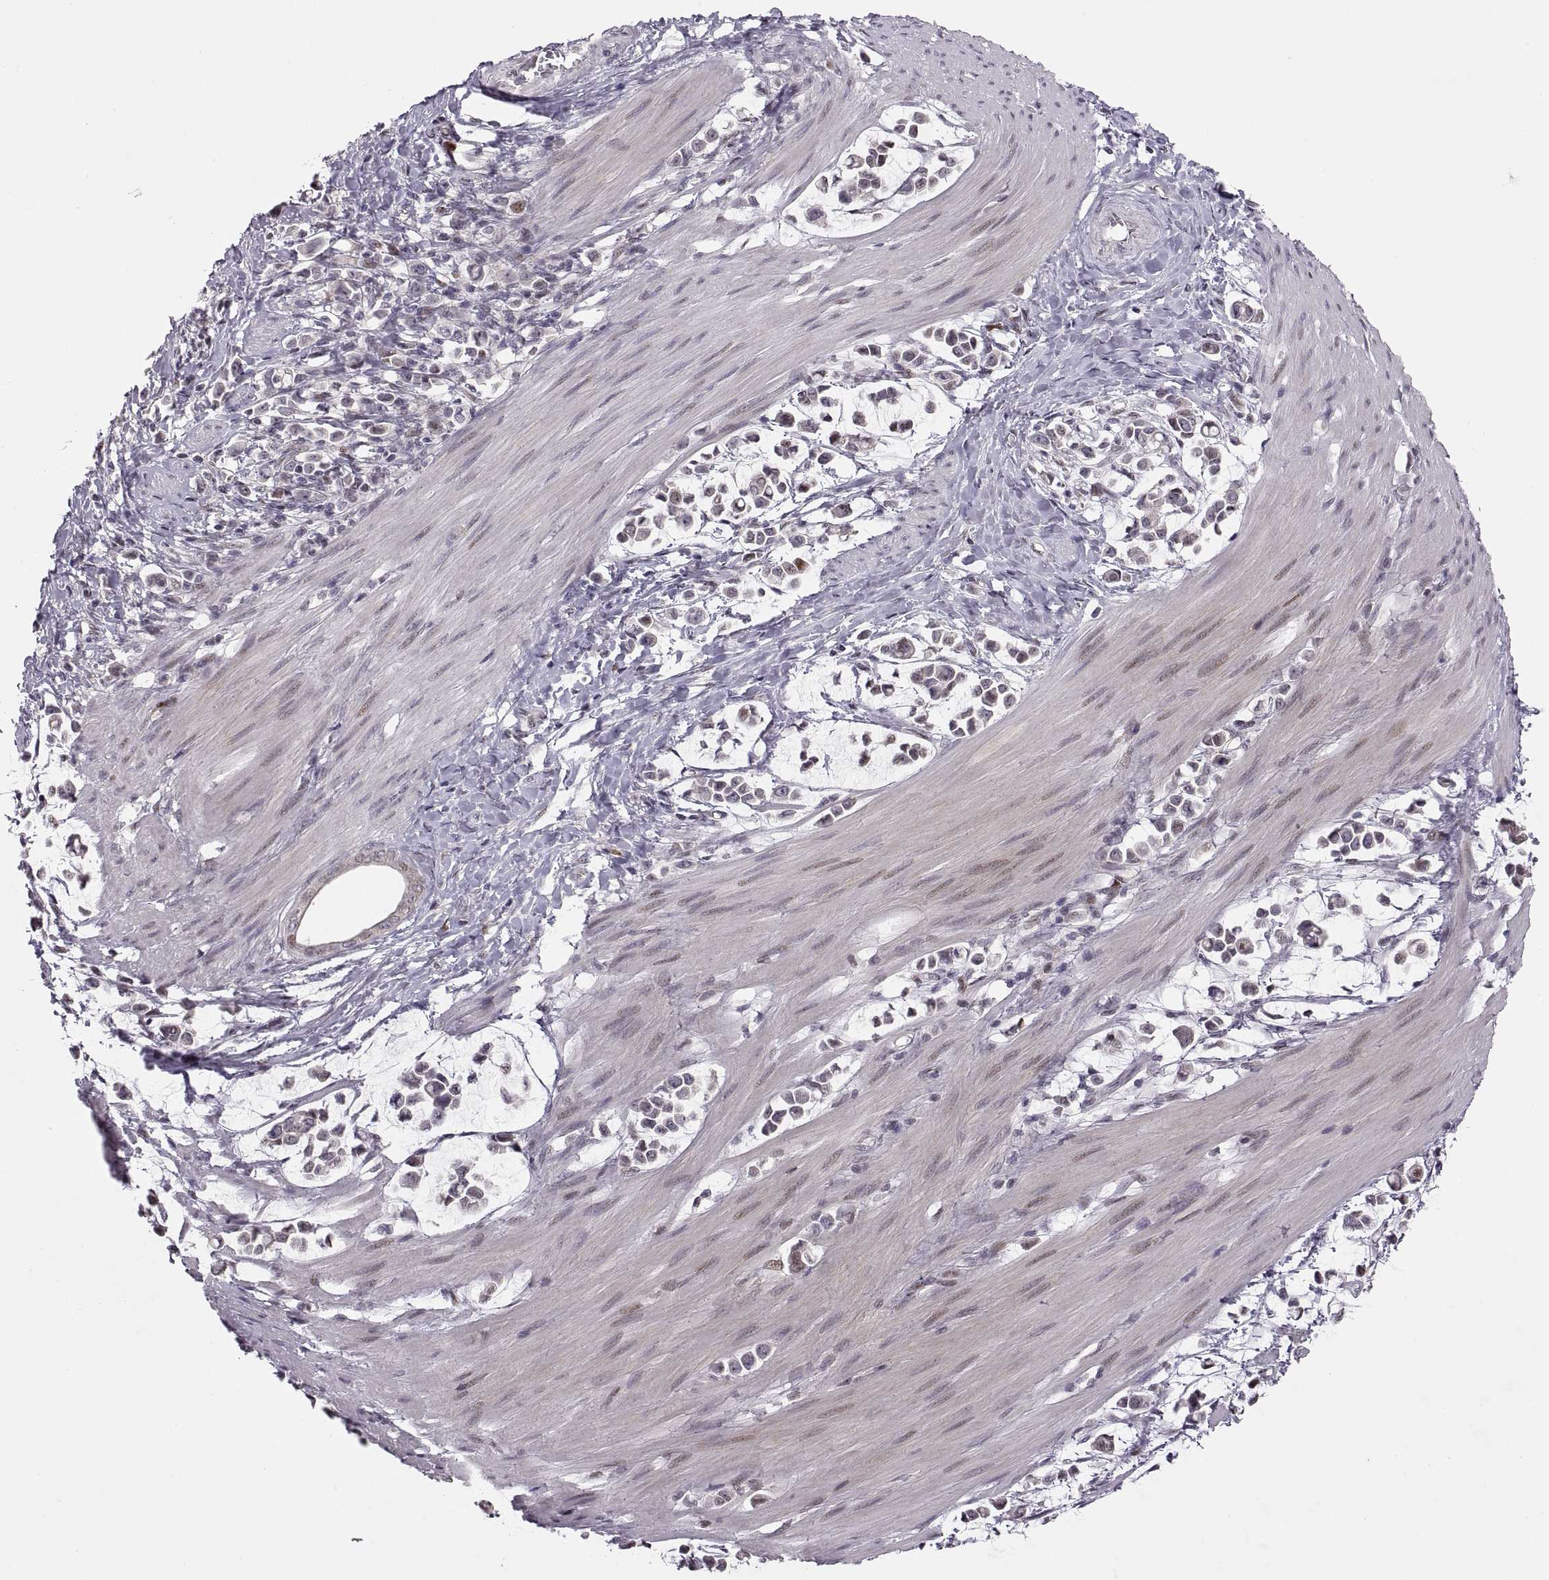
{"staining": {"intensity": "moderate", "quantity": "<25%", "location": "nuclear"}, "tissue": "stomach cancer", "cell_type": "Tumor cells", "image_type": "cancer", "snomed": [{"axis": "morphology", "description": "Adenocarcinoma, NOS"}, {"axis": "topography", "description": "Stomach"}], "caption": "Protein expression analysis of adenocarcinoma (stomach) displays moderate nuclear expression in approximately <25% of tumor cells.", "gene": "SNAI1", "patient": {"sex": "male", "age": 82}}